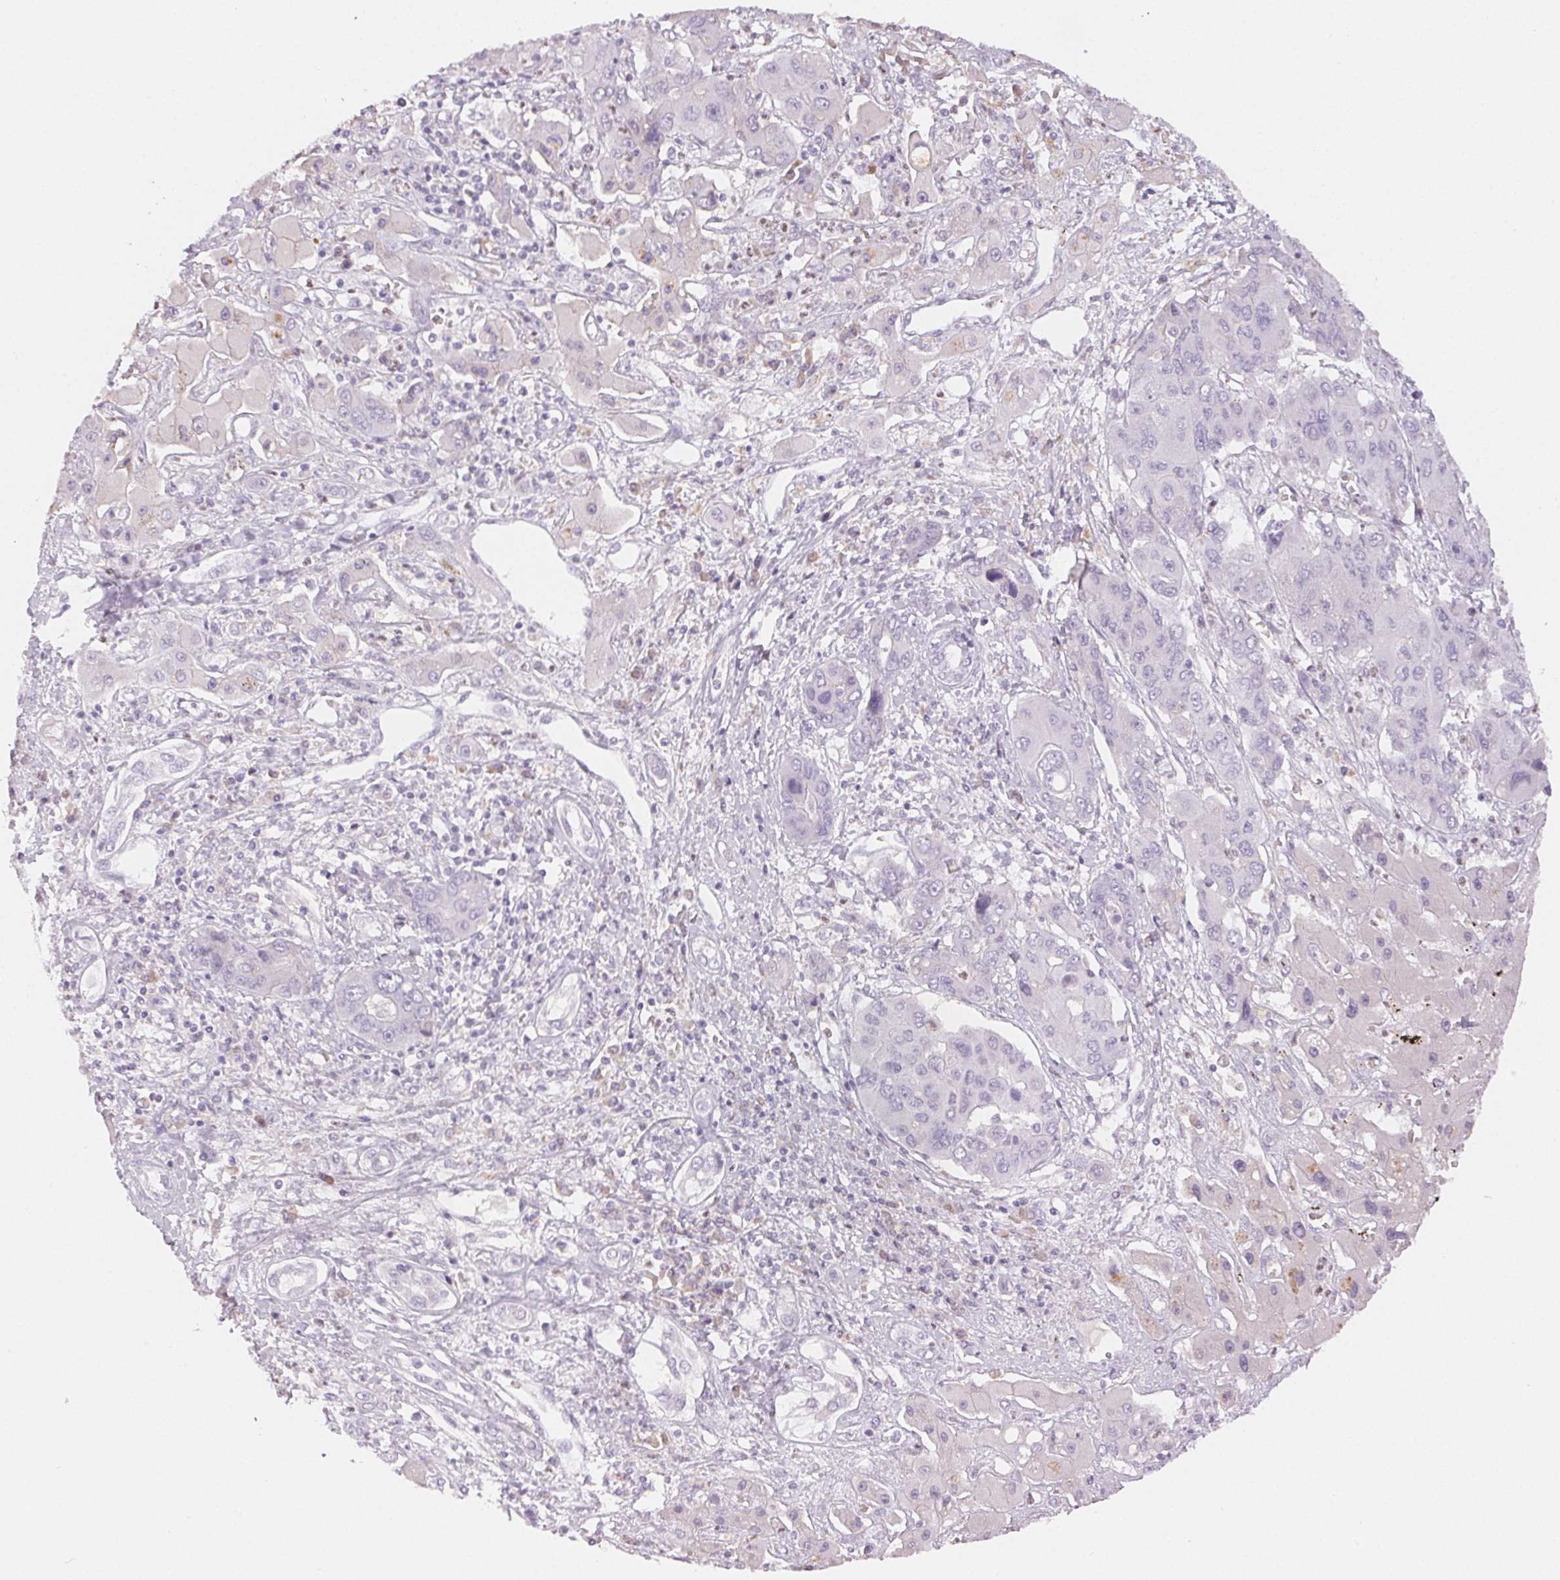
{"staining": {"intensity": "negative", "quantity": "none", "location": "none"}, "tissue": "liver cancer", "cell_type": "Tumor cells", "image_type": "cancer", "snomed": [{"axis": "morphology", "description": "Cholangiocarcinoma"}, {"axis": "topography", "description": "Liver"}], "caption": "The micrograph shows no significant expression in tumor cells of cholangiocarcinoma (liver). (DAB (3,3'-diaminobenzidine) IHC visualized using brightfield microscopy, high magnification).", "gene": "PADI4", "patient": {"sex": "male", "age": 67}}